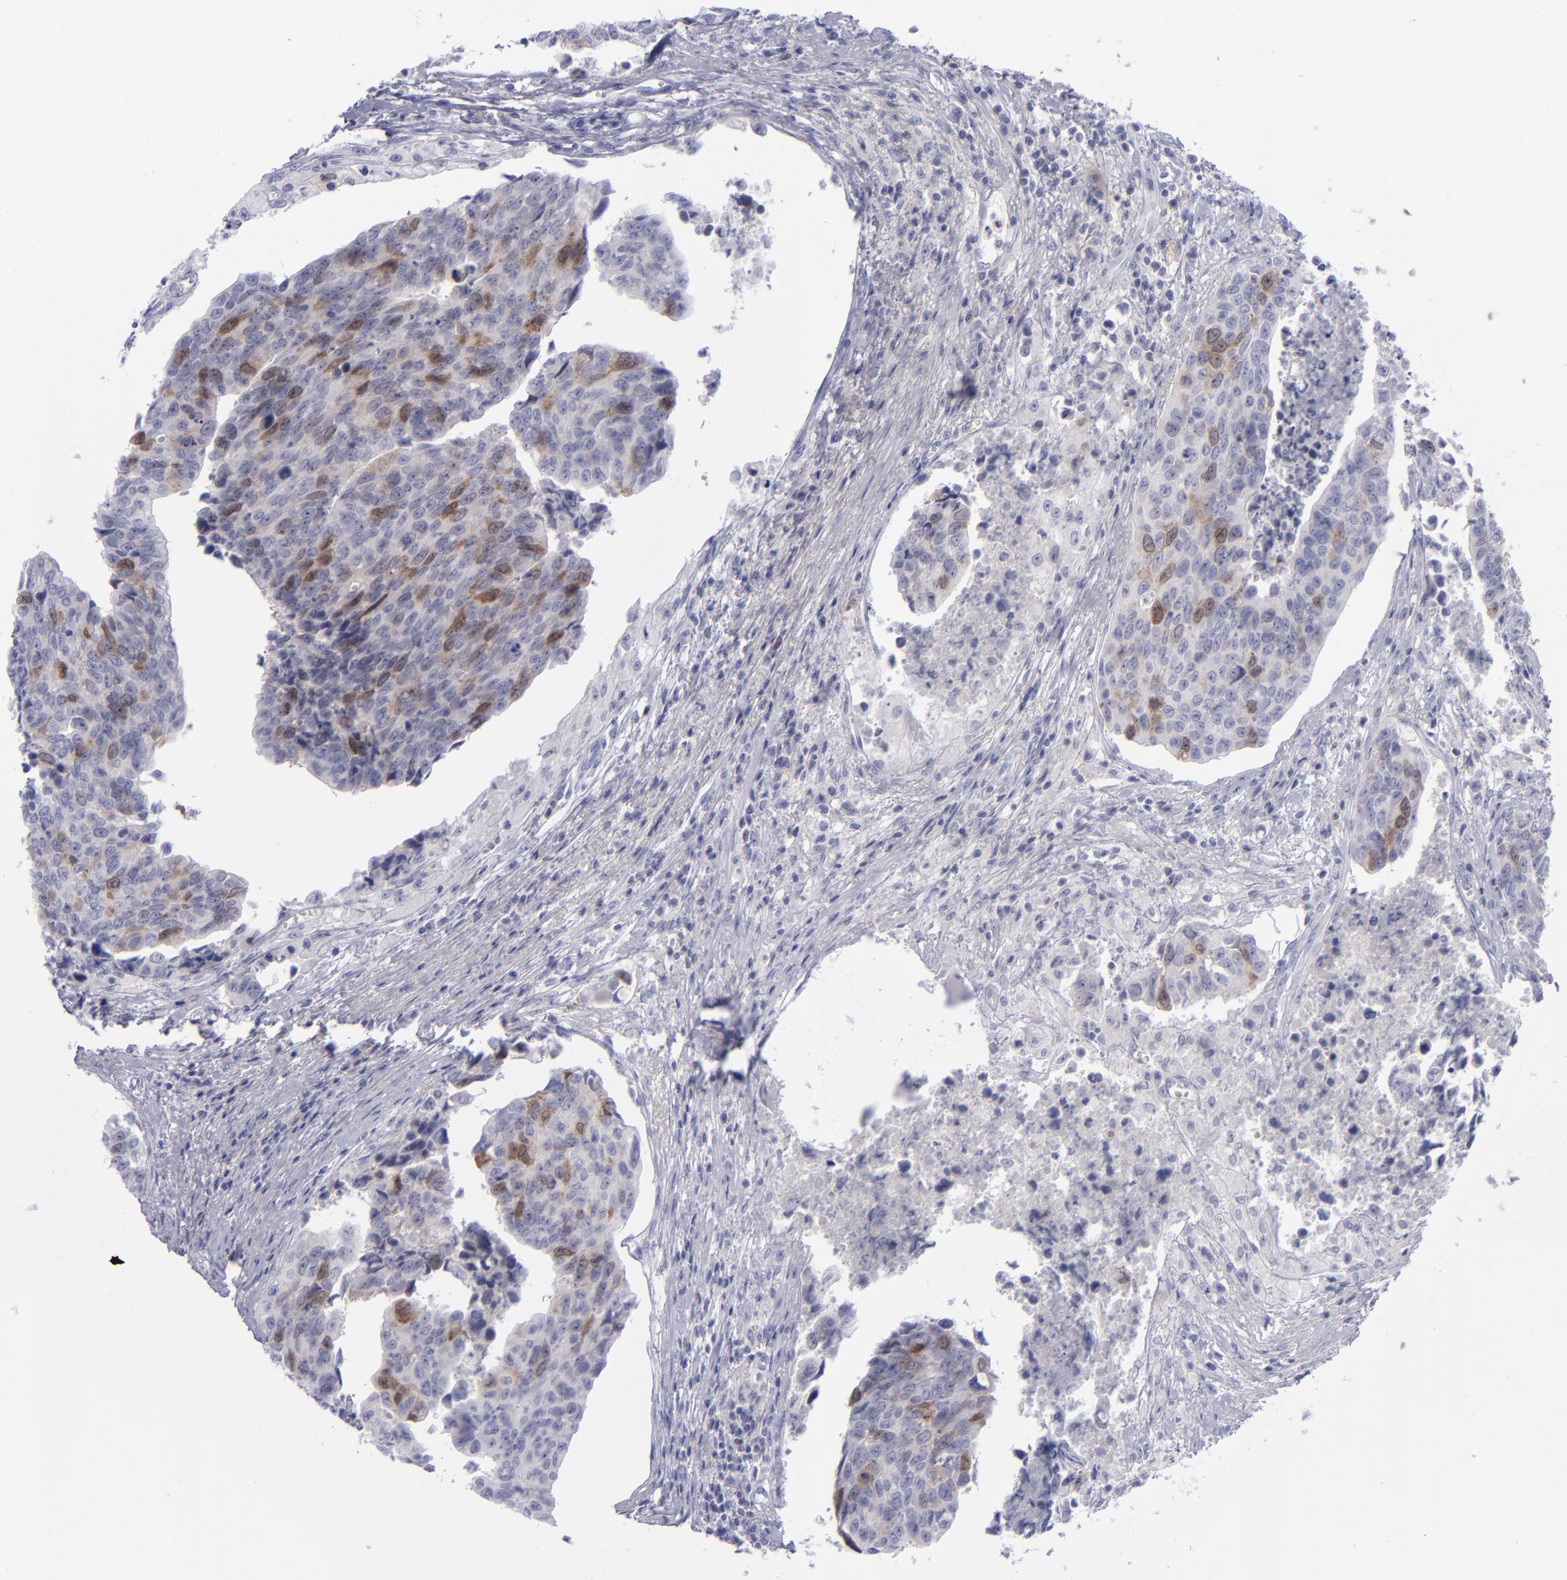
{"staining": {"intensity": "weak", "quantity": "25%-75%", "location": "cytoplasmic/membranous,nuclear"}, "tissue": "urothelial cancer", "cell_type": "Tumor cells", "image_type": "cancer", "snomed": [{"axis": "morphology", "description": "Urothelial carcinoma, High grade"}, {"axis": "topography", "description": "Urinary bladder"}], "caption": "This micrograph shows urothelial cancer stained with immunohistochemistry (IHC) to label a protein in brown. The cytoplasmic/membranous and nuclear of tumor cells show weak positivity for the protein. Nuclei are counter-stained blue.", "gene": "AURKA", "patient": {"sex": "male", "age": 81}}